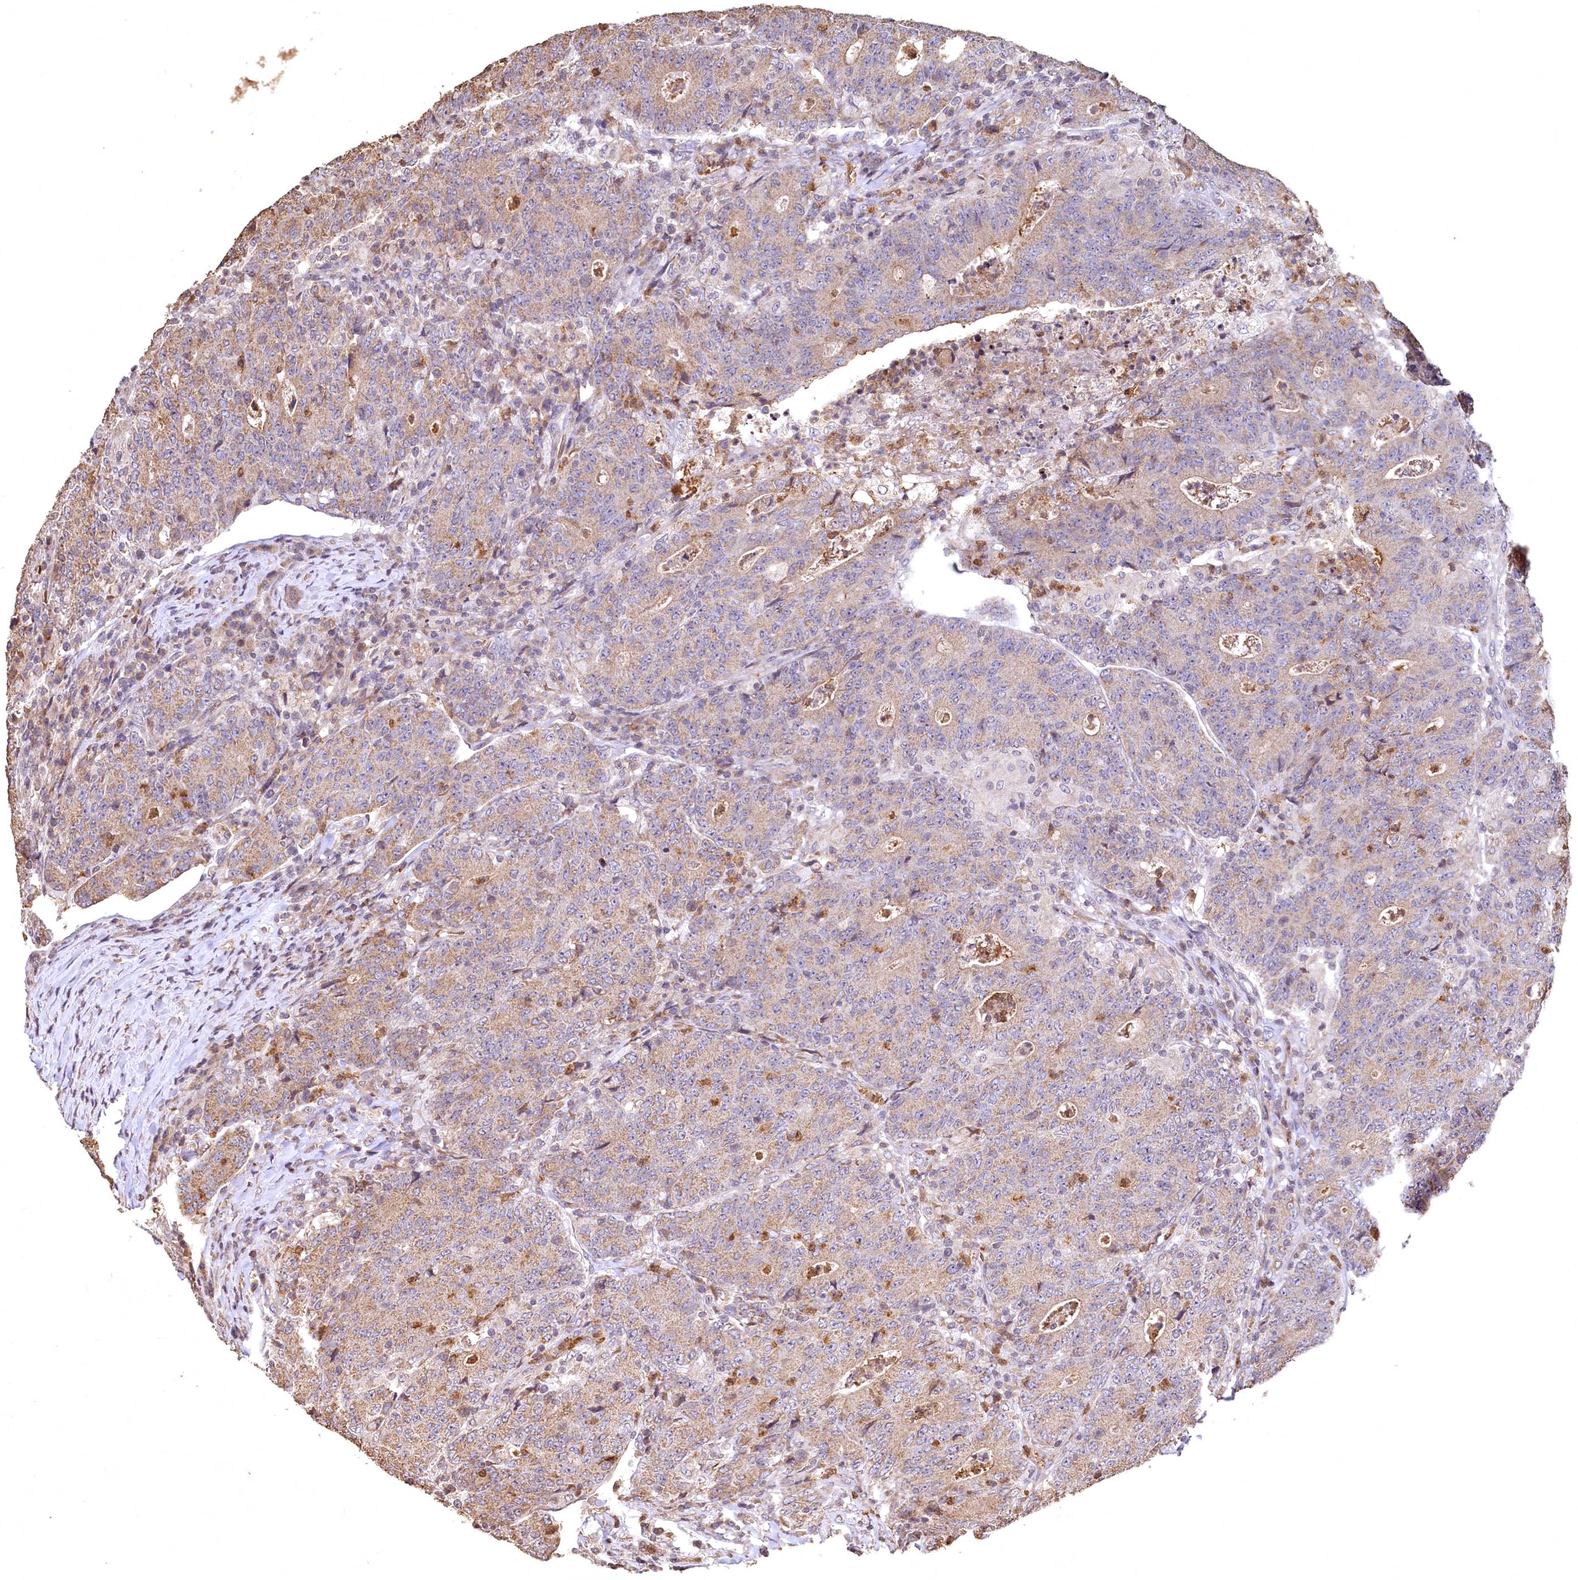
{"staining": {"intensity": "weak", "quantity": ">75%", "location": "cytoplasmic/membranous"}, "tissue": "colorectal cancer", "cell_type": "Tumor cells", "image_type": "cancer", "snomed": [{"axis": "morphology", "description": "Adenocarcinoma, NOS"}, {"axis": "topography", "description": "Colon"}], "caption": "Protein expression analysis of human colorectal cancer (adenocarcinoma) reveals weak cytoplasmic/membranous expression in approximately >75% of tumor cells. Using DAB (brown) and hematoxylin (blue) stains, captured at high magnification using brightfield microscopy.", "gene": "SPTA1", "patient": {"sex": "female", "age": 75}}